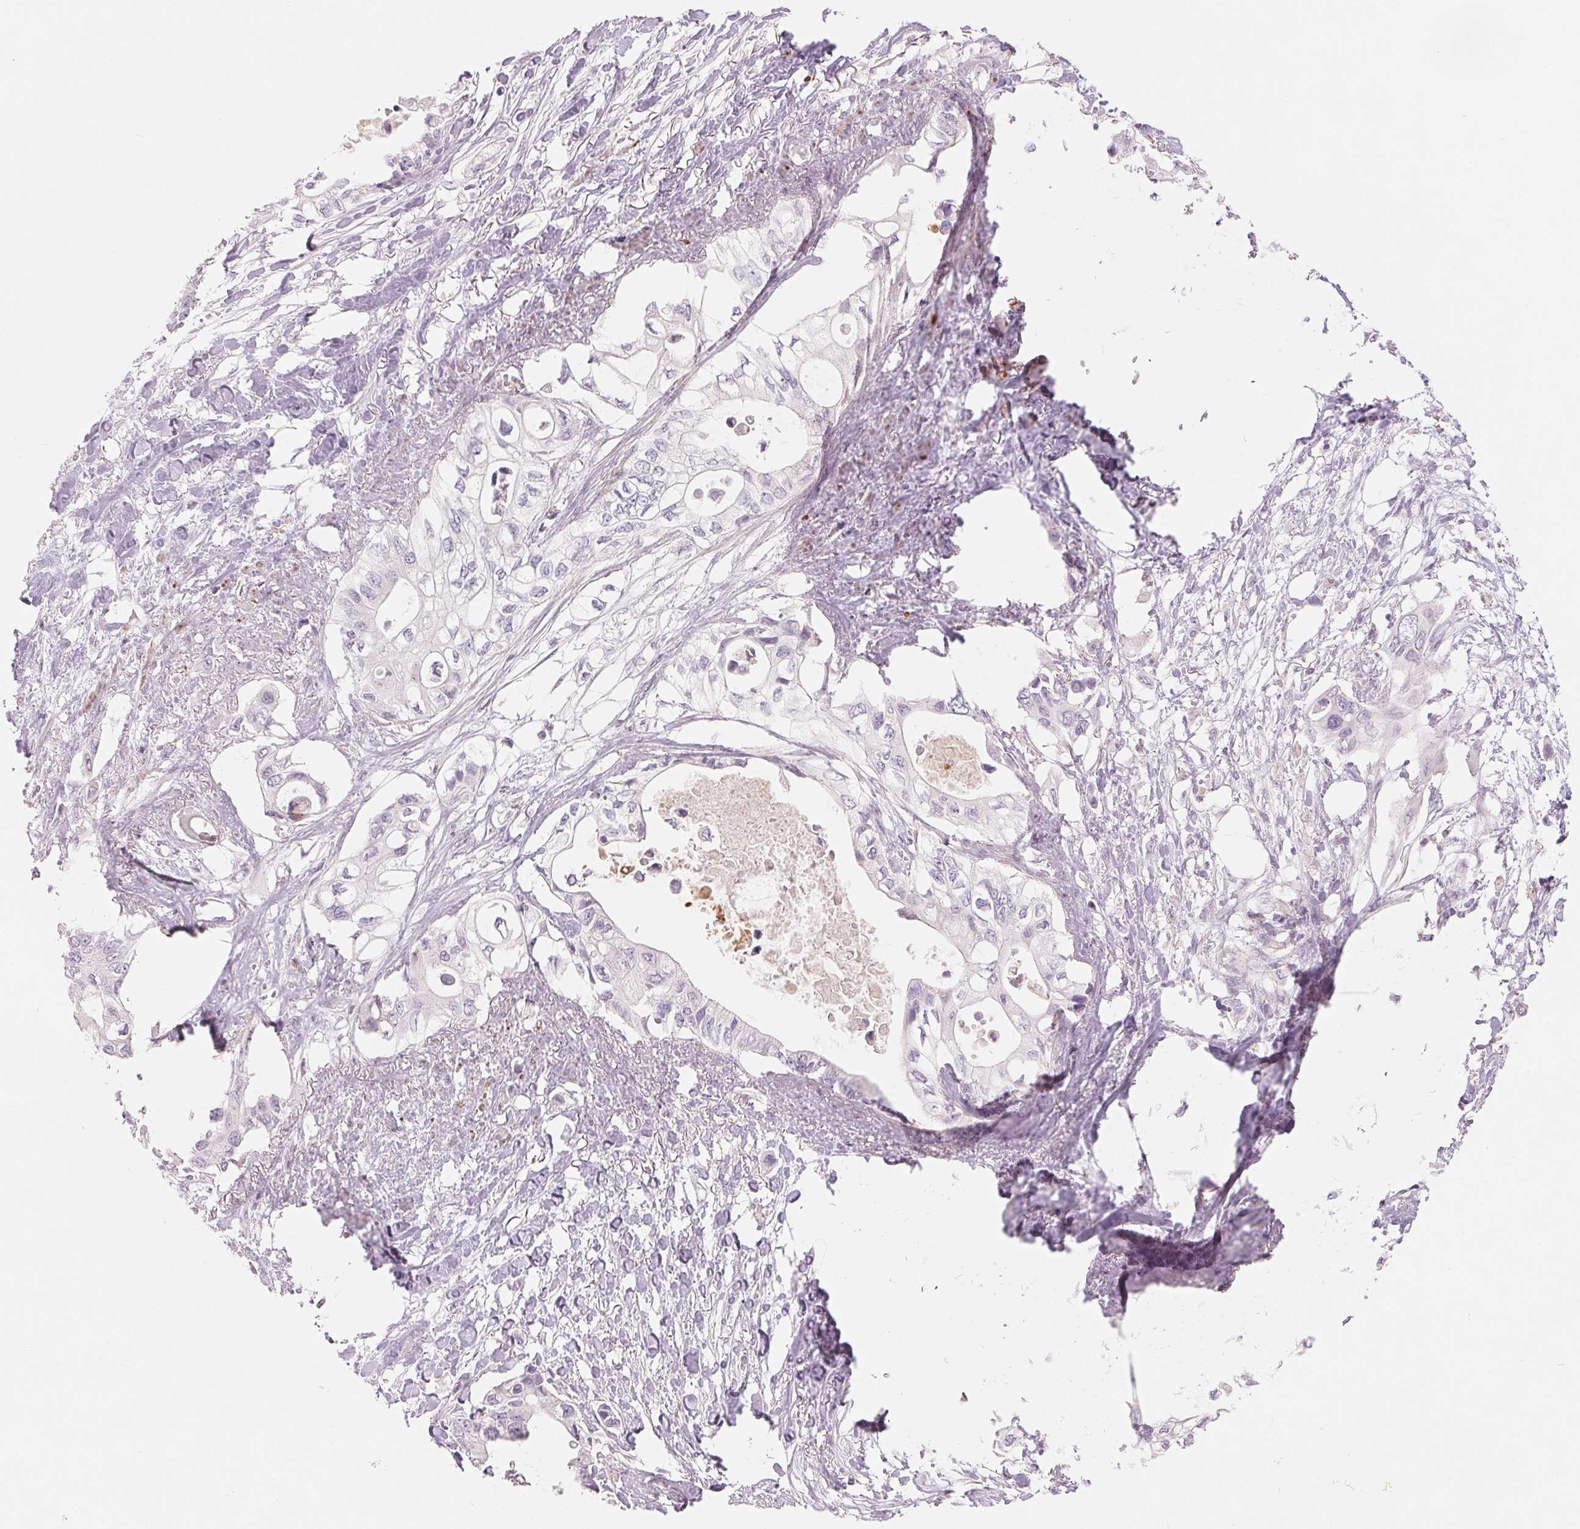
{"staining": {"intensity": "negative", "quantity": "none", "location": "none"}, "tissue": "pancreatic cancer", "cell_type": "Tumor cells", "image_type": "cancer", "snomed": [{"axis": "morphology", "description": "Adenocarcinoma, NOS"}, {"axis": "topography", "description": "Pancreas"}], "caption": "Immunohistochemistry image of neoplastic tissue: adenocarcinoma (pancreatic) stained with DAB shows no significant protein expression in tumor cells. (Brightfield microscopy of DAB immunohistochemistry (IHC) at high magnification).", "gene": "SLC17A4", "patient": {"sex": "female", "age": 63}}